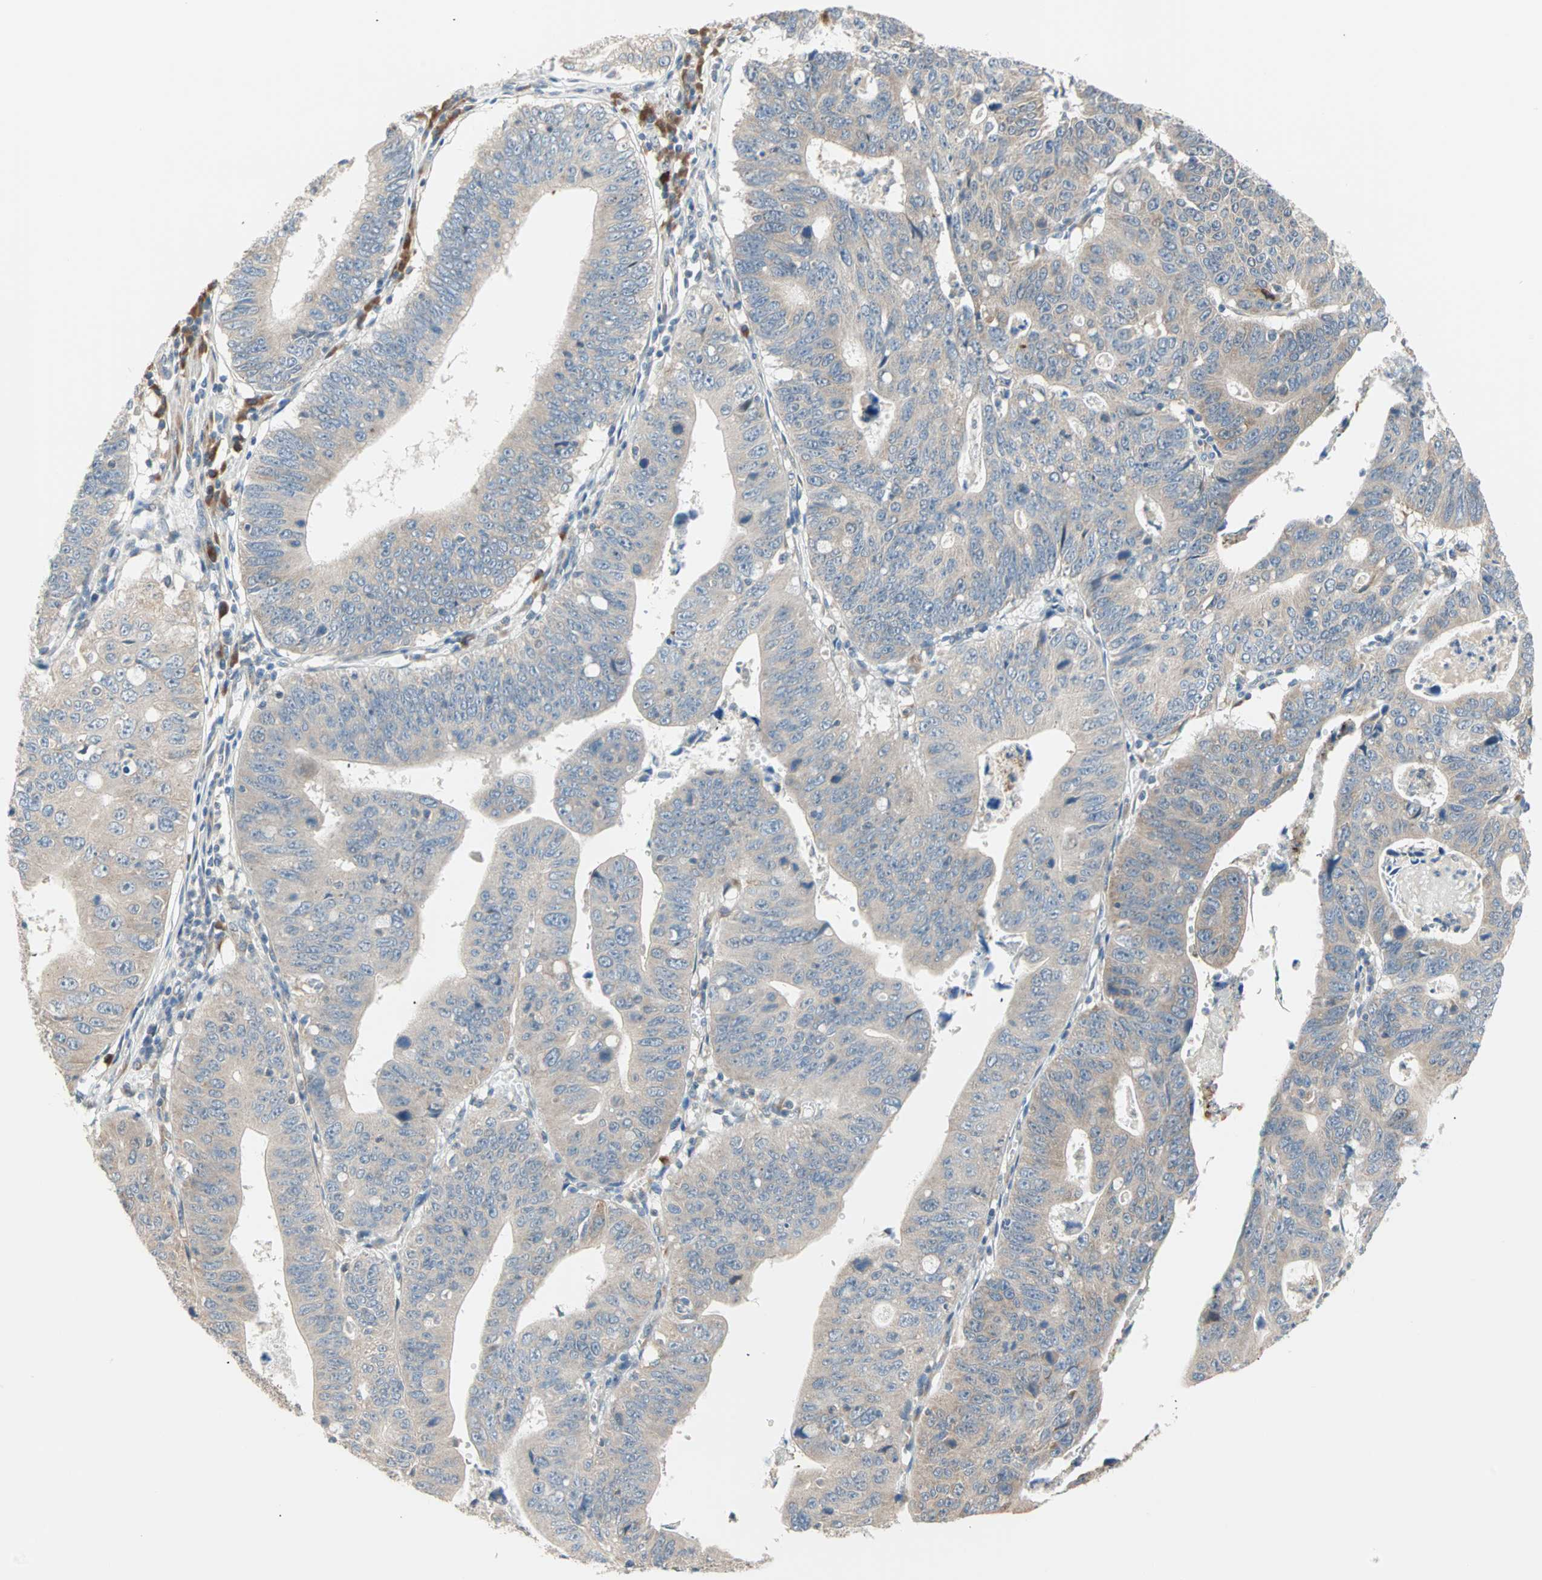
{"staining": {"intensity": "weak", "quantity": "25%-75%", "location": "cytoplasmic/membranous"}, "tissue": "stomach cancer", "cell_type": "Tumor cells", "image_type": "cancer", "snomed": [{"axis": "morphology", "description": "Adenocarcinoma, NOS"}, {"axis": "topography", "description": "Stomach"}], "caption": "Immunohistochemical staining of adenocarcinoma (stomach) reveals low levels of weak cytoplasmic/membranous positivity in approximately 25%-75% of tumor cells.", "gene": "SAR1A", "patient": {"sex": "male", "age": 59}}